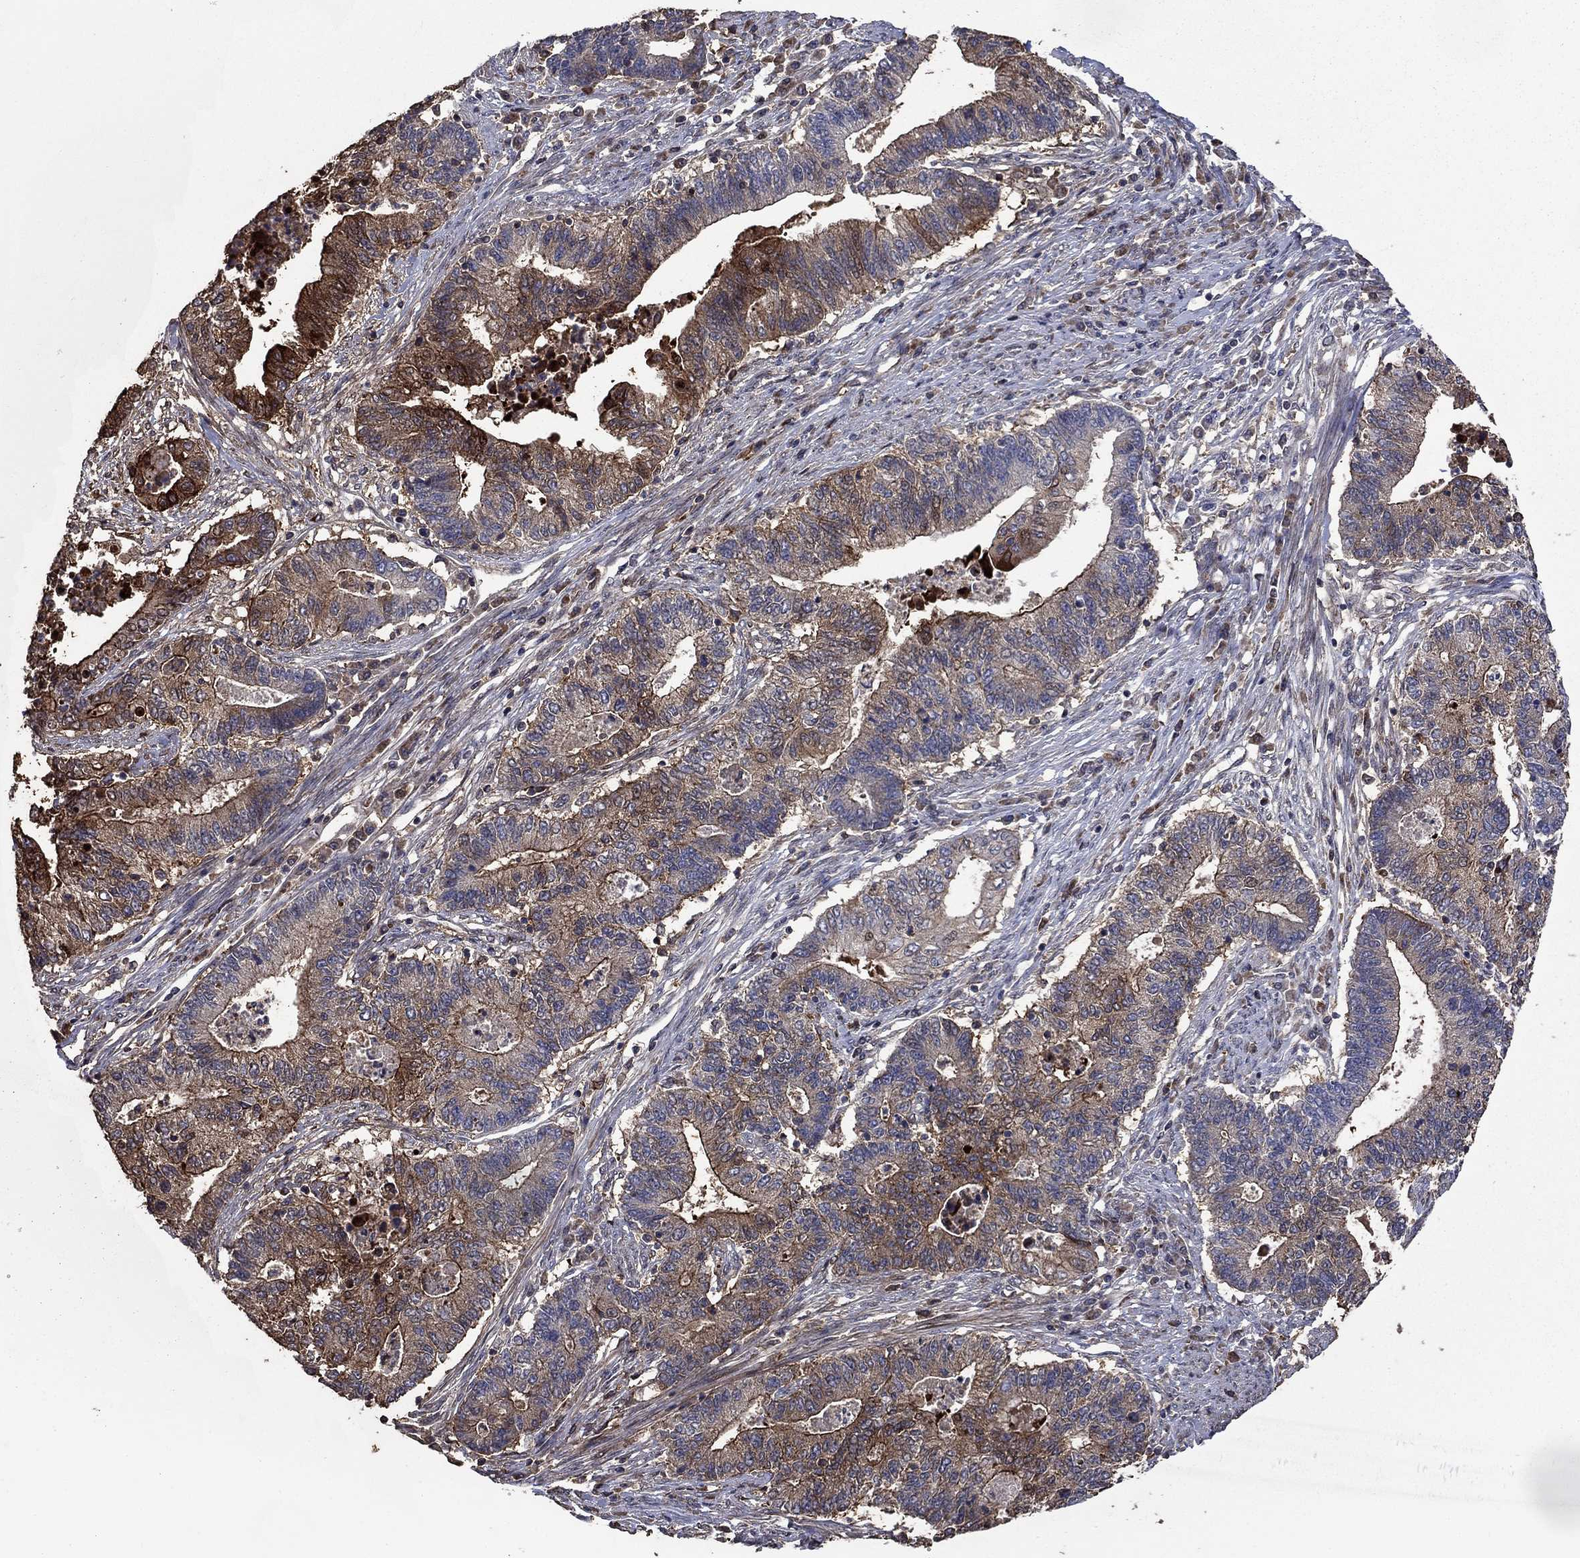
{"staining": {"intensity": "strong", "quantity": "<25%", "location": "cytoplasmic/membranous"}, "tissue": "endometrial cancer", "cell_type": "Tumor cells", "image_type": "cancer", "snomed": [{"axis": "morphology", "description": "Adenocarcinoma, NOS"}, {"axis": "topography", "description": "Uterus"}, {"axis": "topography", "description": "Endometrium"}], "caption": "Protein staining demonstrates strong cytoplasmic/membranous expression in about <25% of tumor cells in endometrial cancer.", "gene": "DVL1", "patient": {"sex": "female", "age": 54}}